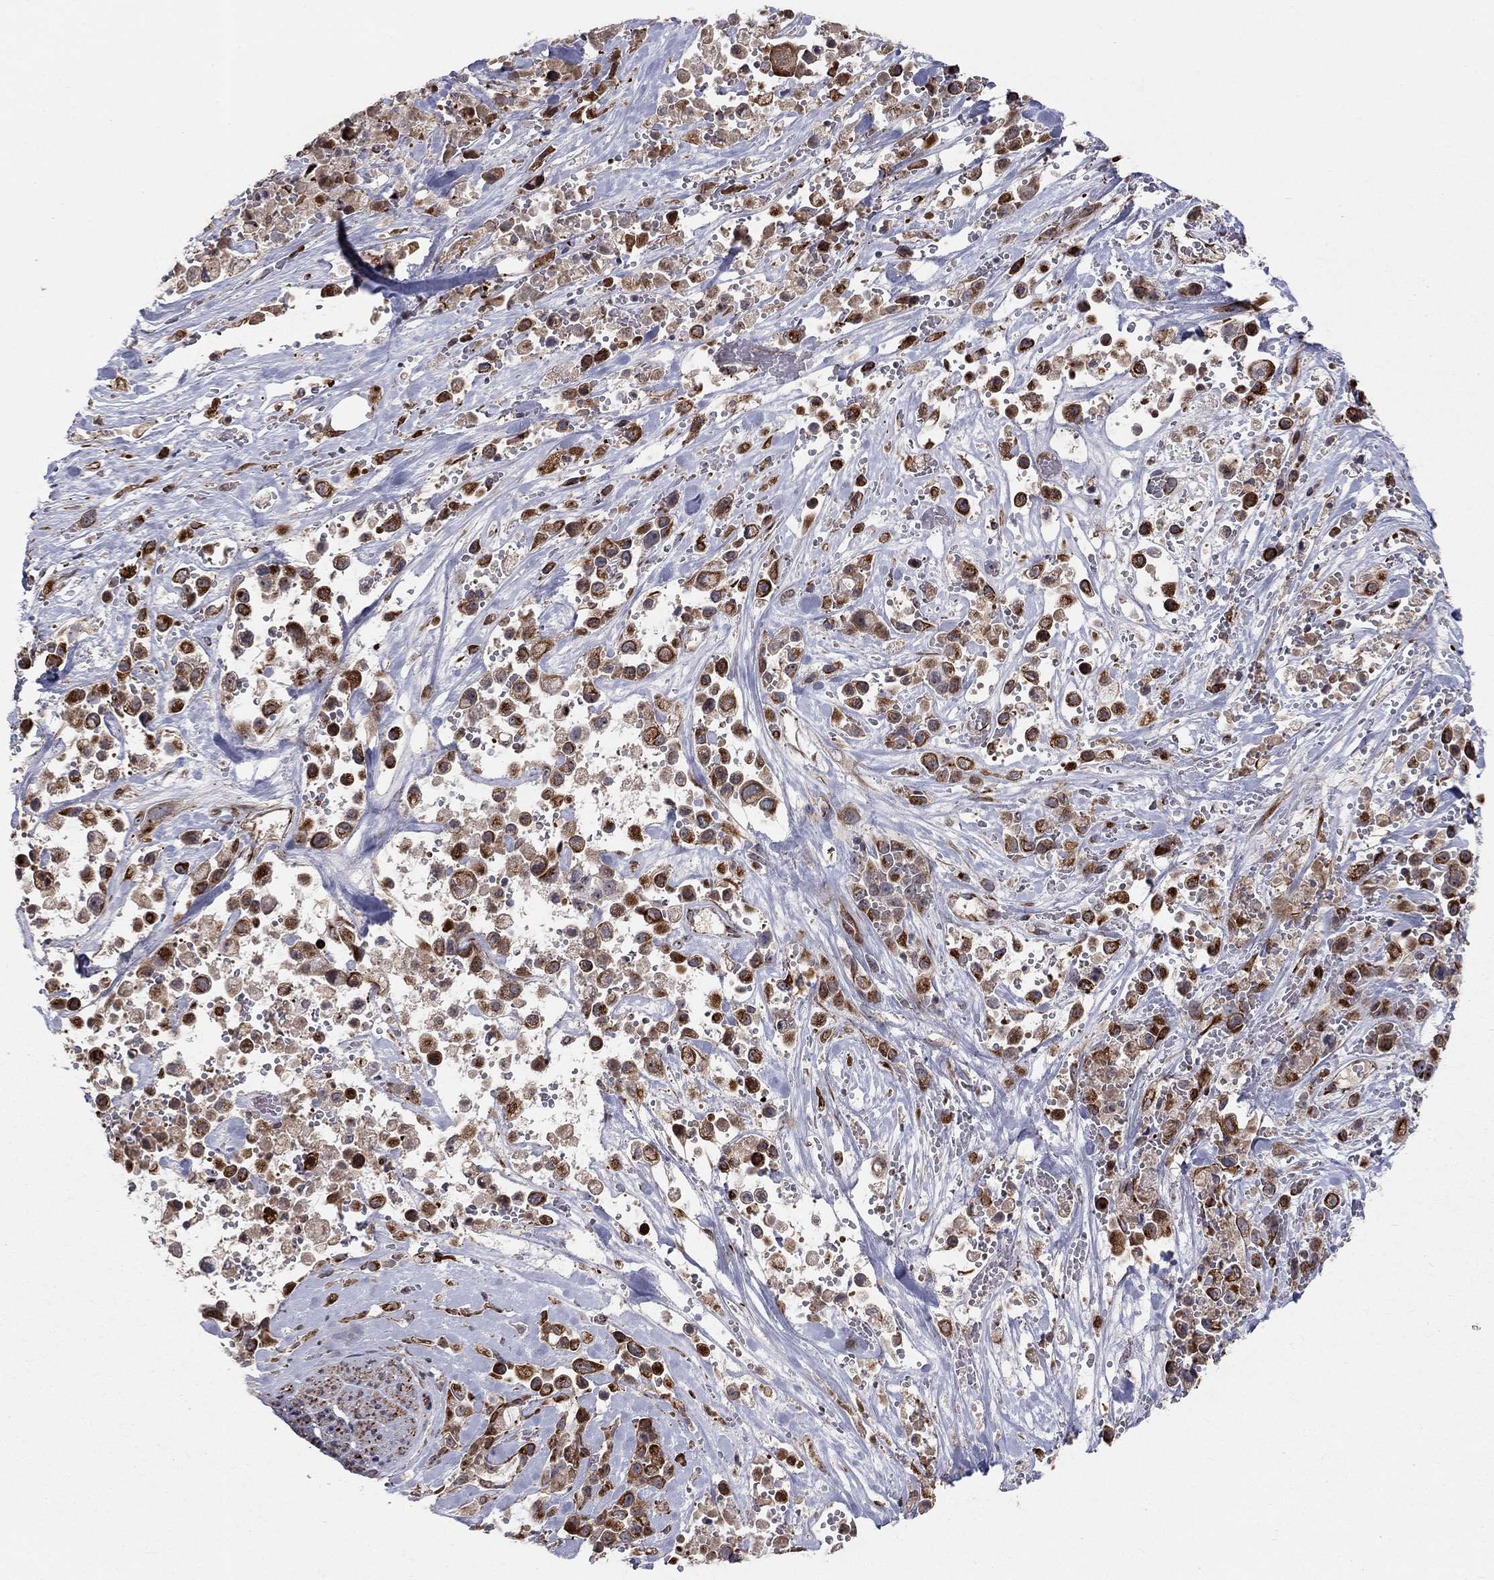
{"staining": {"intensity": "strong", "quantity": "25%-75%", "location": "cytoplasmic/membranous"}, "tissue": "pancreatic cancer", "cell_type": "Tumor cells", "image_type": "cancer", "snomed": [{"axis": "morphology", "description": "Adenocarcinoma, NOS"}, {"axis": "topography", "description": "Pancreas"}], "caption": "Pancreatic adenocarcinoma stained with a protein marker shows strong staining in tumor cells.", "gene": "MSRA", "patient": {"sex": "male", "age": 44}}